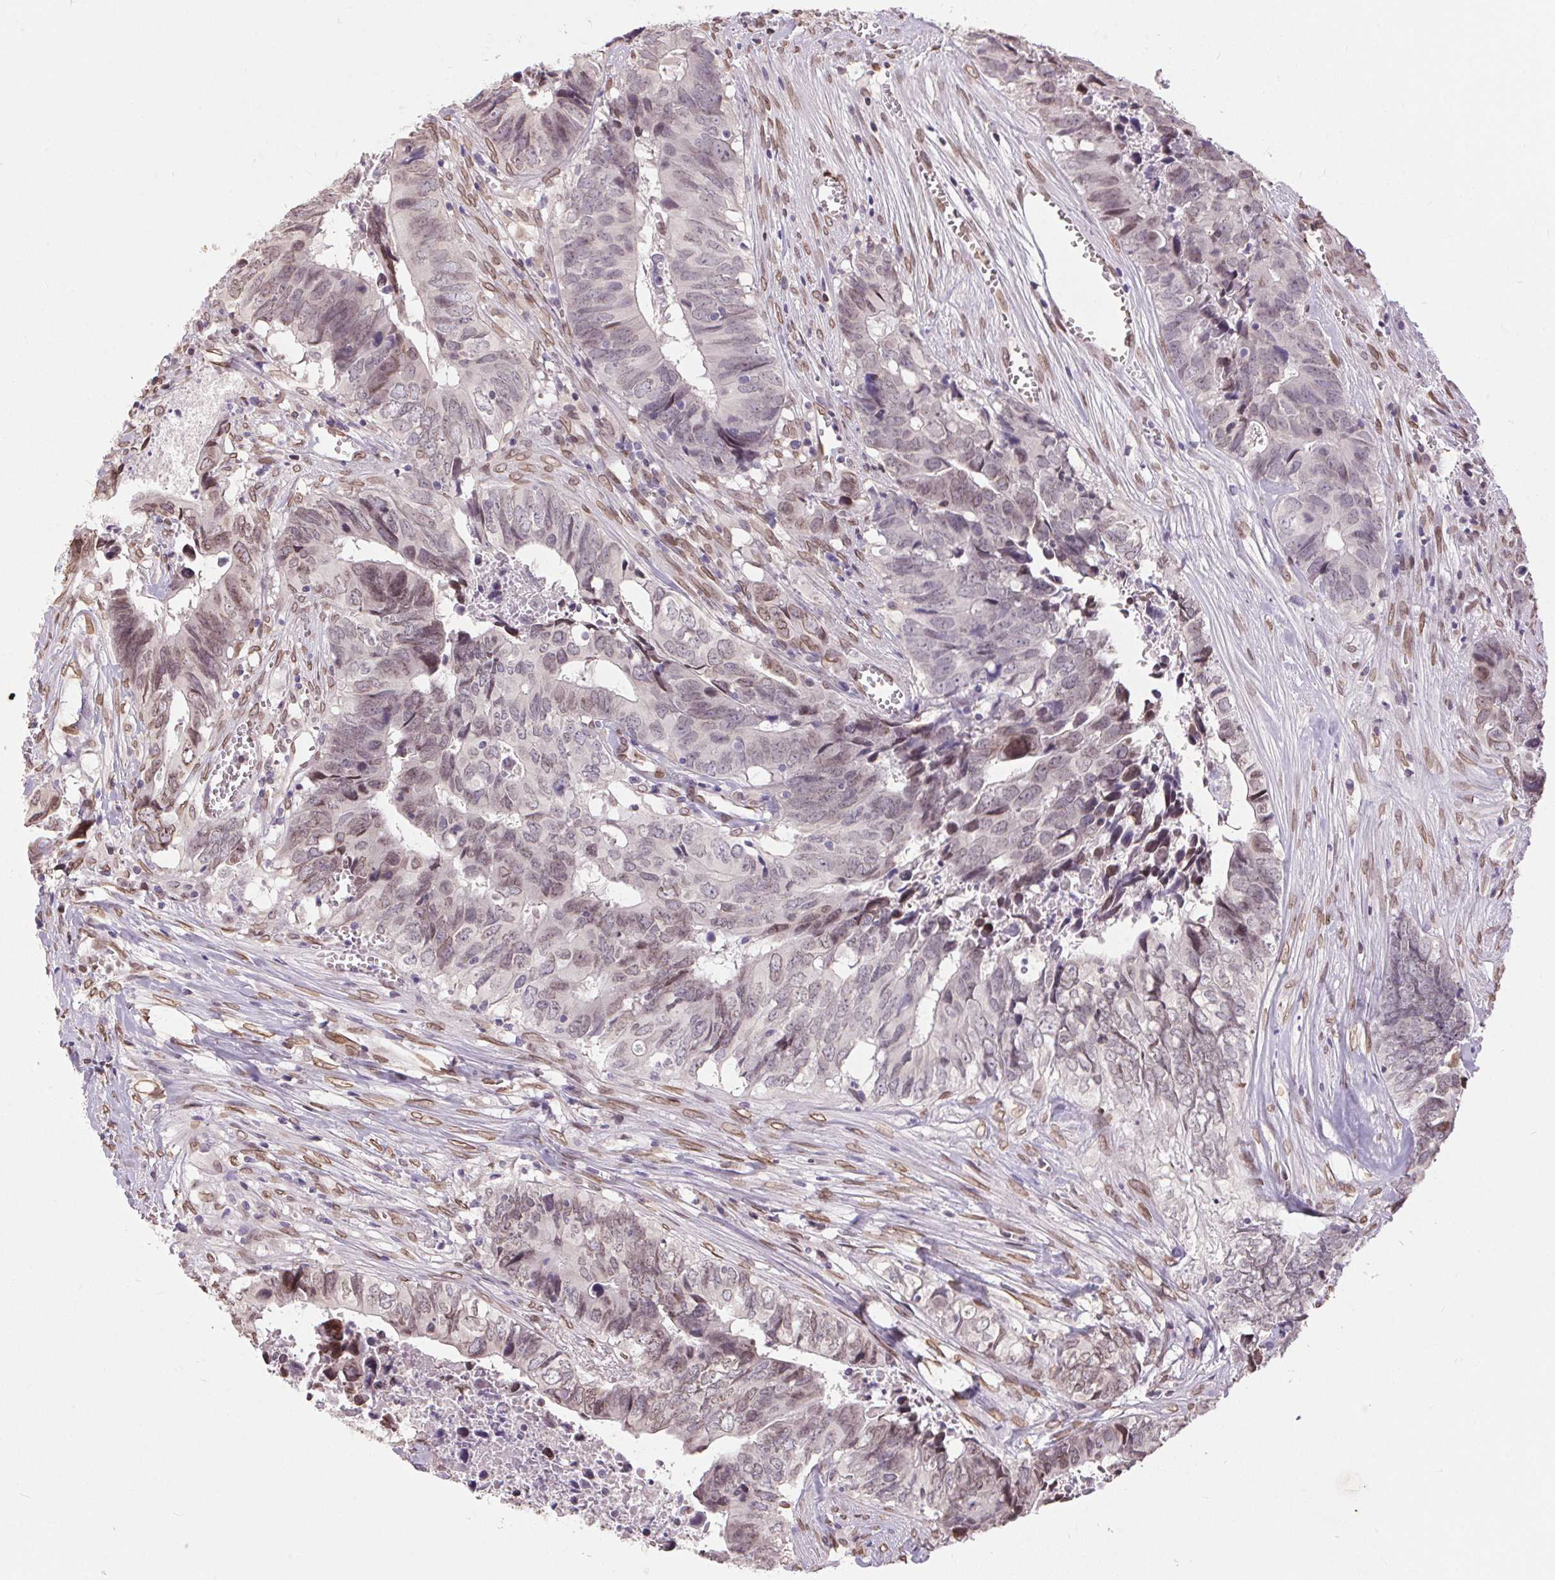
{"staining": {"intensity": "weak", "quantity": "25%-75%", "location": "nuclear"}, "tissue": "colorectal cancer", "cell_type": "Tumor cells", "image_type": "cancer", "snomed": [{"axis": "morphology", "description": "Adenocarcinoma, NOS"}, {"axis": "topography", "description": "Colon"}], "caption": "Immunohistochemical staining of human adenocarcinoma (colorectal) displays low levels of weak nuclear positivity in approximately 25%-75% of tumor cells. Nuclei are stained in blue.", "gene": "TMEM175", "patient": {"sex": "female", "age": 82}}